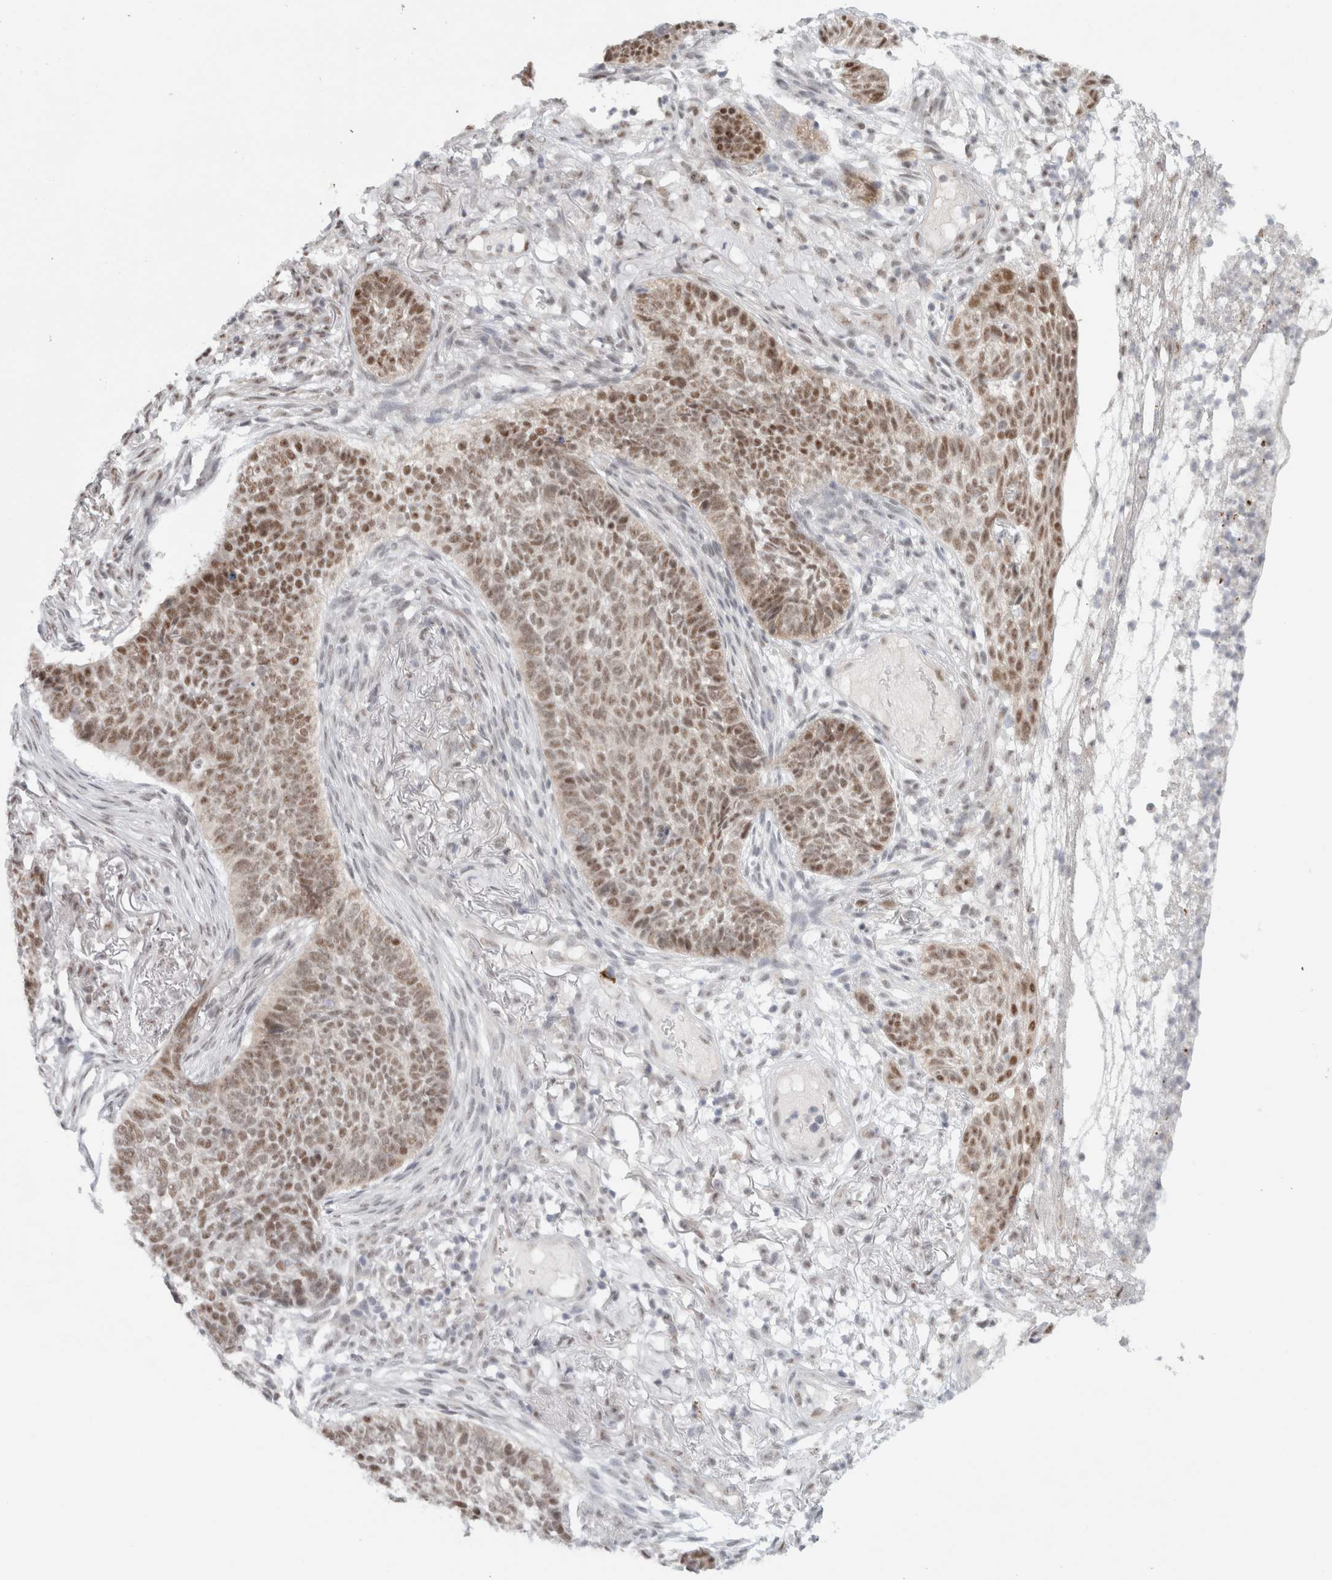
{"staining": {"intensity": "moderate", "quantity": ">75%", "location": "nuclear"}, "tissue": "skin cancer", "cell_type": "Tumor cells", "image_type": "cancer", "snomed": [{"axis": "morphology", "description": "Basal cell carcinoma"}, {"axis": "topography", "description": "Skin"}], "caption": "Protein expression analysis of skin basal cell carcinoma demonstrates moderate nuclear staining in approximately >75% of tumor cells.", "gene": "TRMT12", "patient": {"sex": "male", "age": 85}}